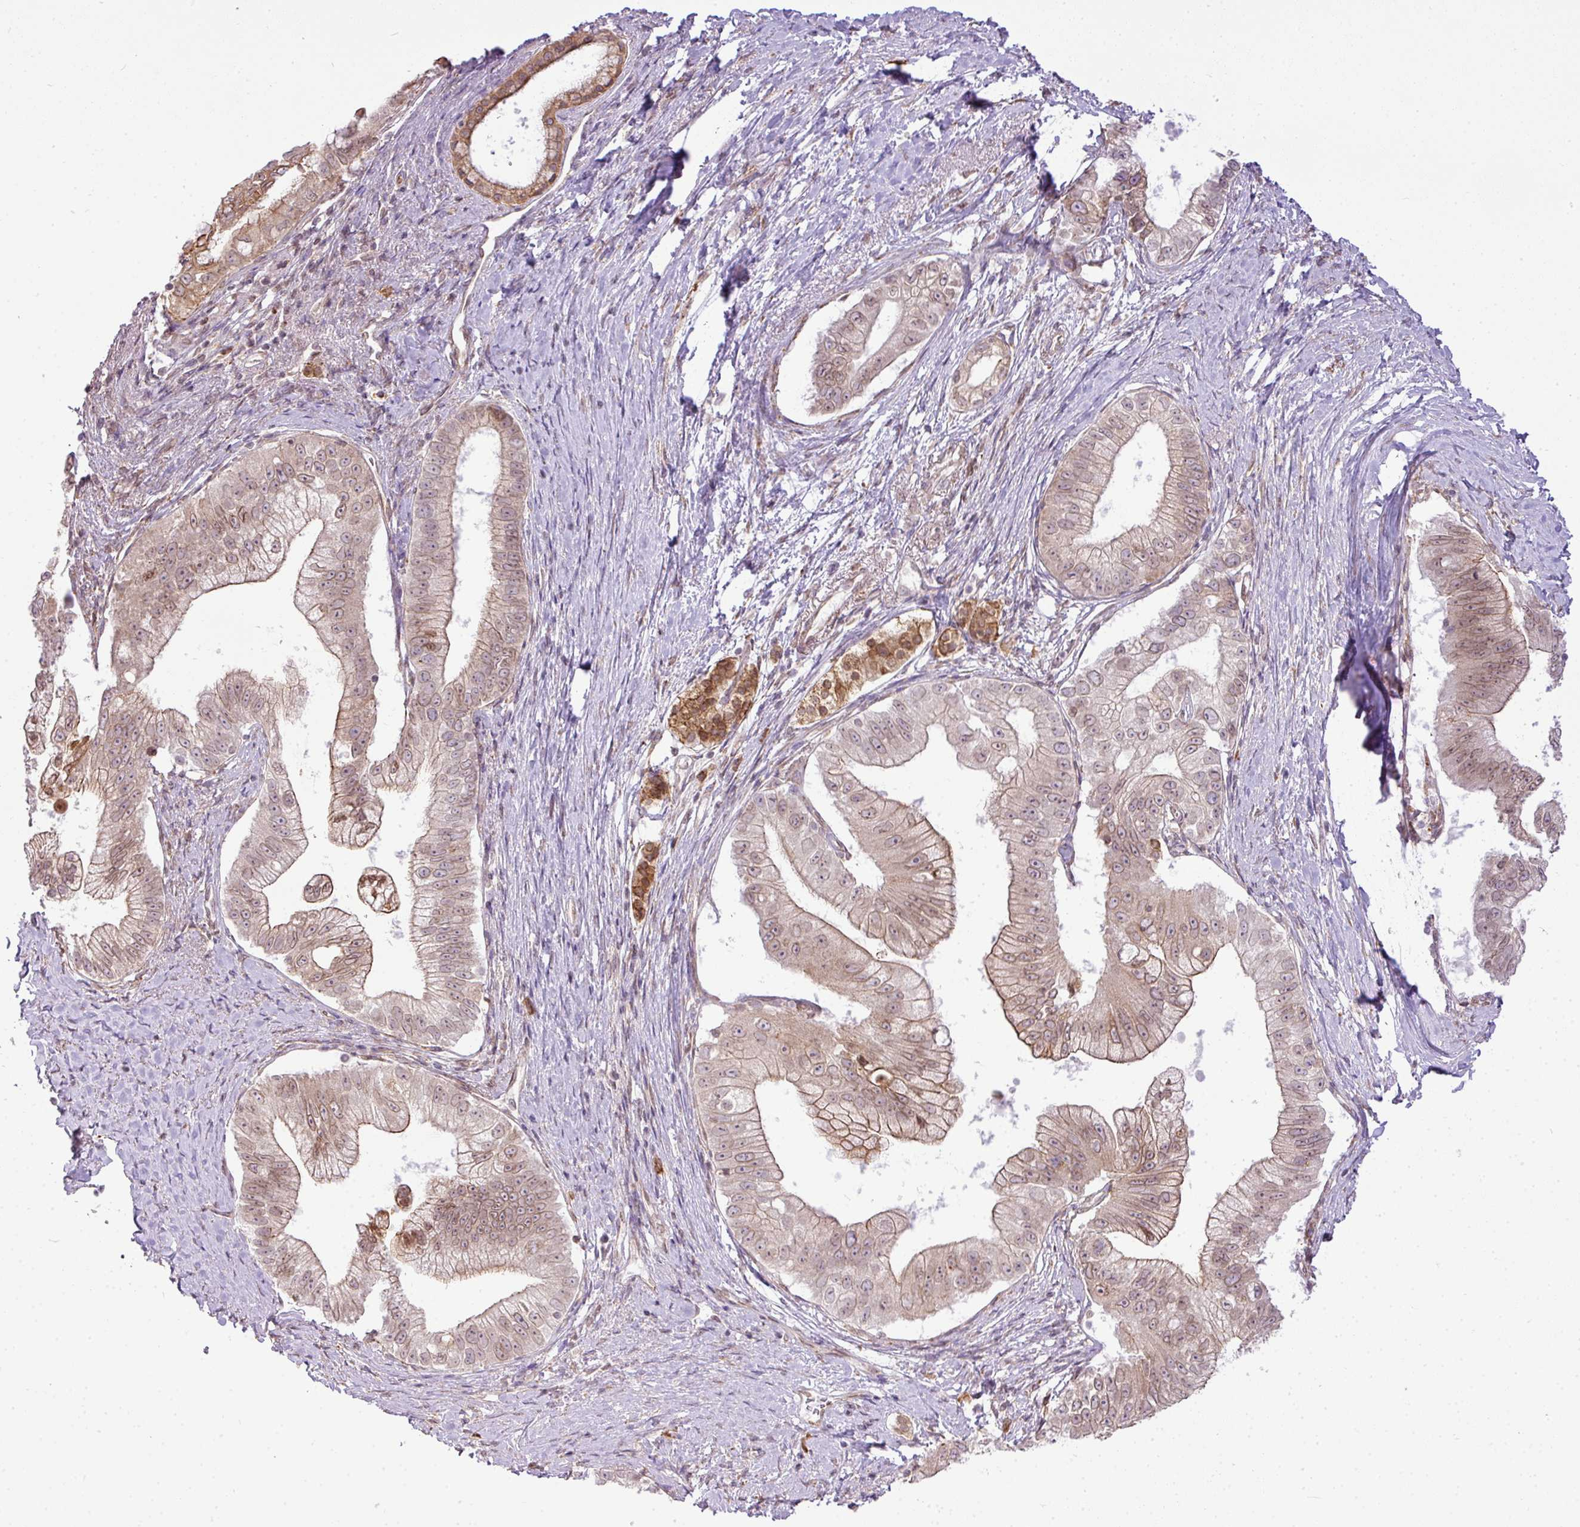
{"staining": {"intensity": "weak", "quantity": ">75%", "location": "cytoplasmic/membranous,nuclear"}, "tissue": "pancreatic cancer", "cell_type": "Tumor cells", "image_type": "cancer", "snomed": [{"axis": "morphology", "description": "Adenocarcinoma, NOS"}, {"axis": "topography", "description": "Pancreas"}], "caption": "Adenocarcinoma (pancreatic) stained with a protein marker demonstrates weak staining in tumor cells.", "gene": "COX18", "patient": {"sex": "male", "age": 70}}